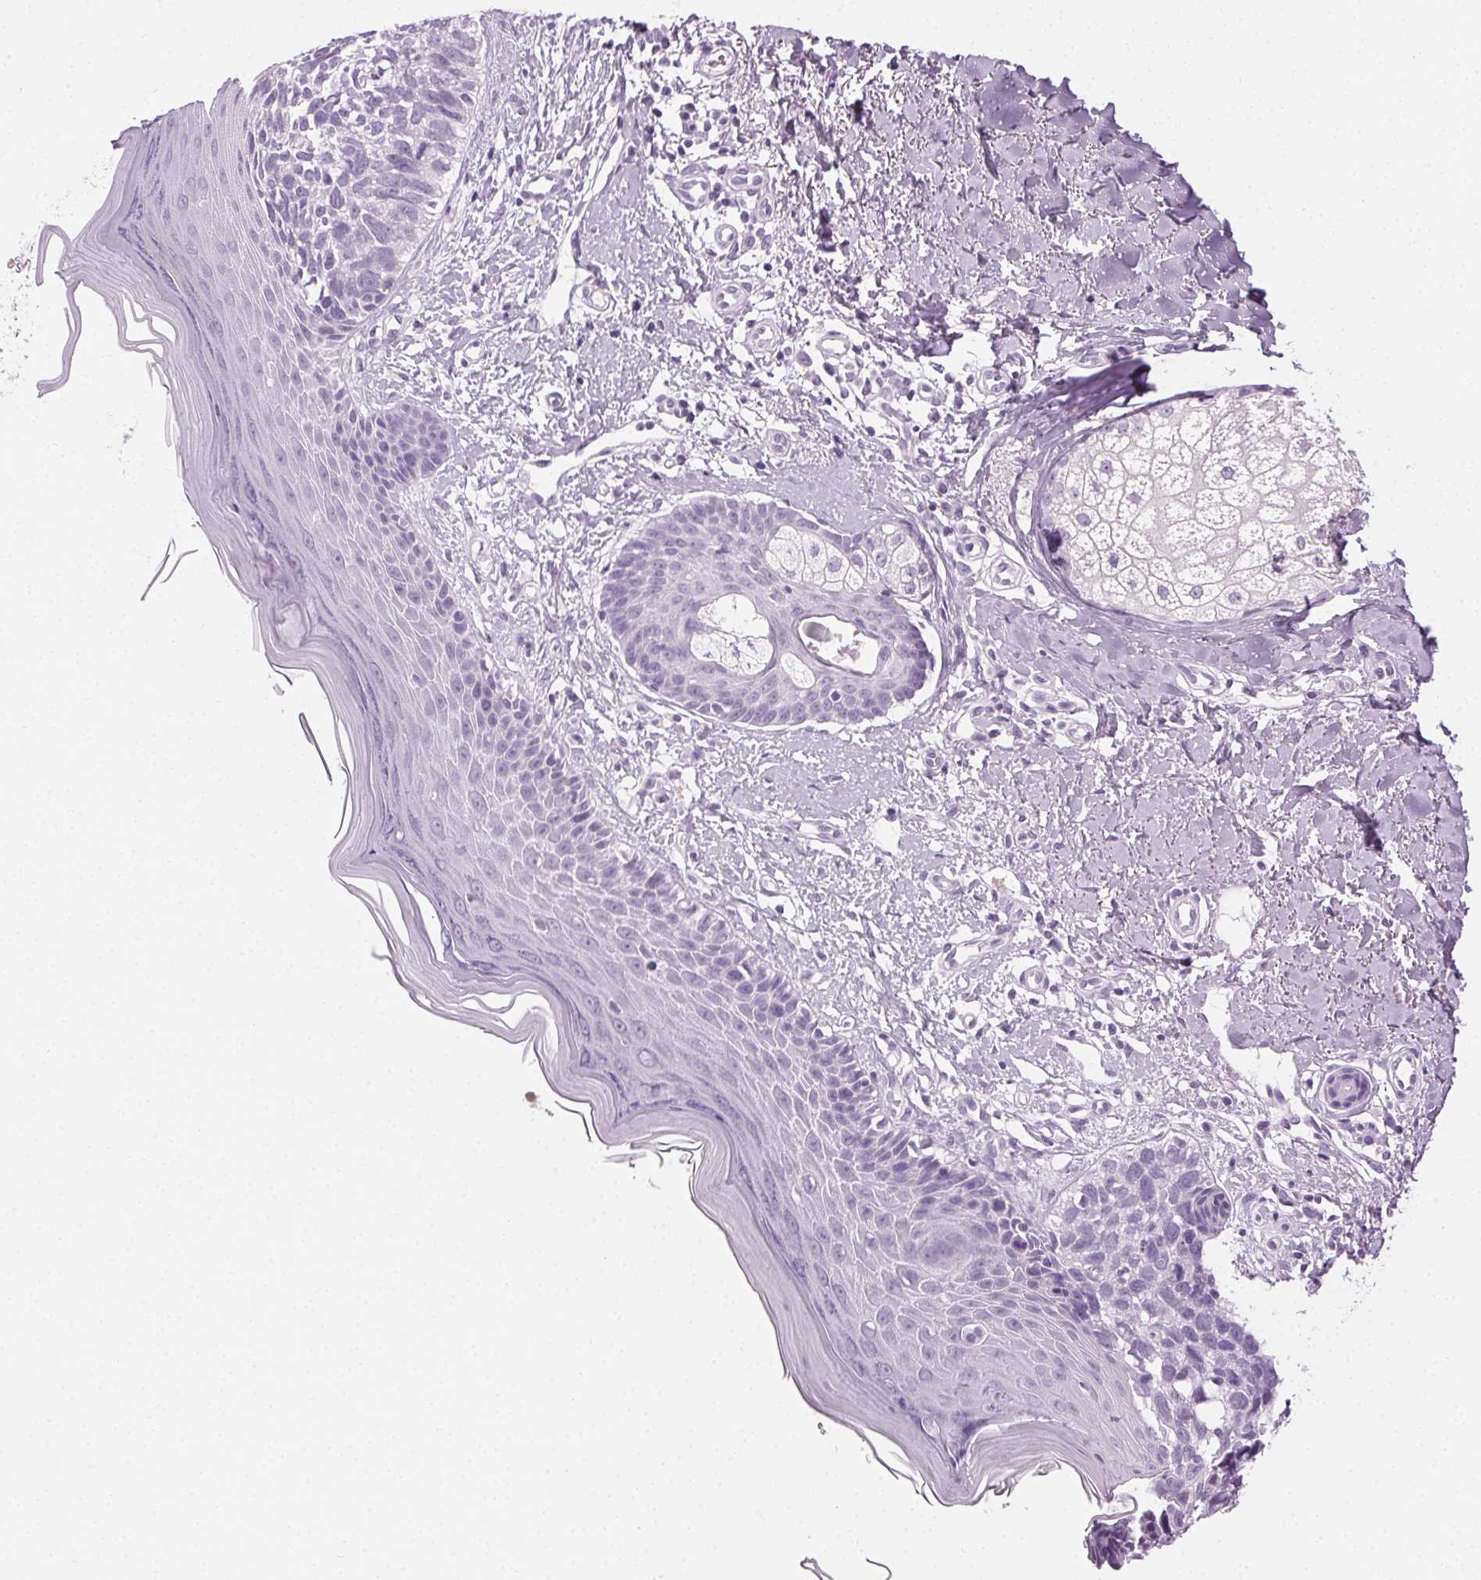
{"staining": {"intensity": "negative", "quantity": "none", "location": "none"}, "tissue": "skin cancer", "cell_type": "Tumor cells", "image_type": "cancer", "snomed": [{"axis": "morphology", "description": "Basal cell carcinoma"}, {"axis": "topography", "description": "Skin"}], "caption": "Protein analysis of skin basal cell carcinoma exhibits no significant positivity in tumor cells.", "gene": "MPO", "patient": {"sex": "female", "age": 45}}